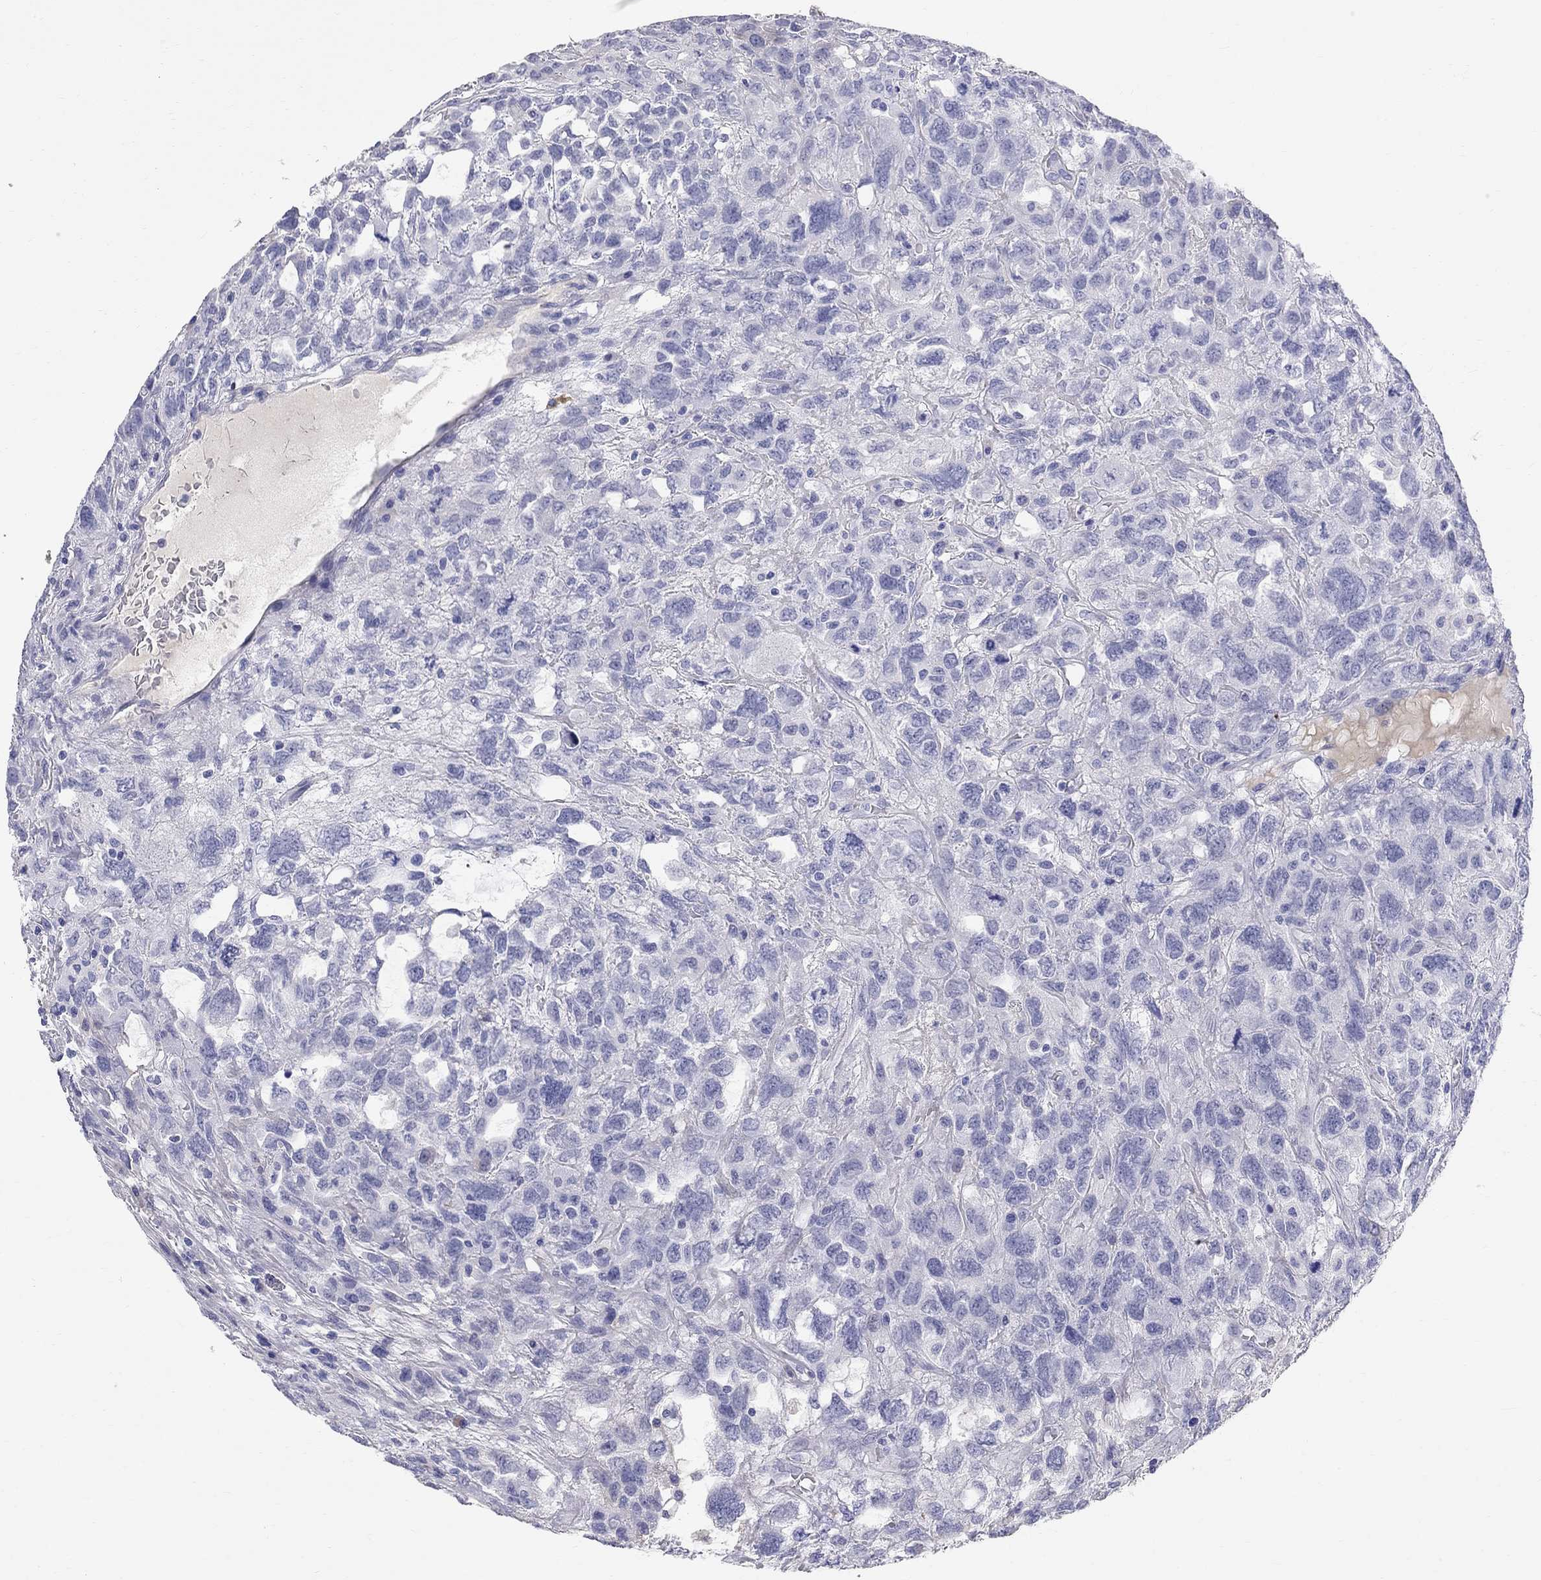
{"staining": {"intensity": "negative", "quantity": "none", "location": "none"}, "tissue": "testis cancer", "cell_type": "Tumor cells", "image_type": "cancer", "snomed": [{"axis": "morphology", "description": "Seminoma, NOS"}, {"axis": "topography", "description": "Testis"}], "caption": "A histopathology image of testis cancer stained for a protein demonstrates no brown staining in tumor cells.", "gene": "PHOX2B", "patient": {"sex": "male", "age": 52}}